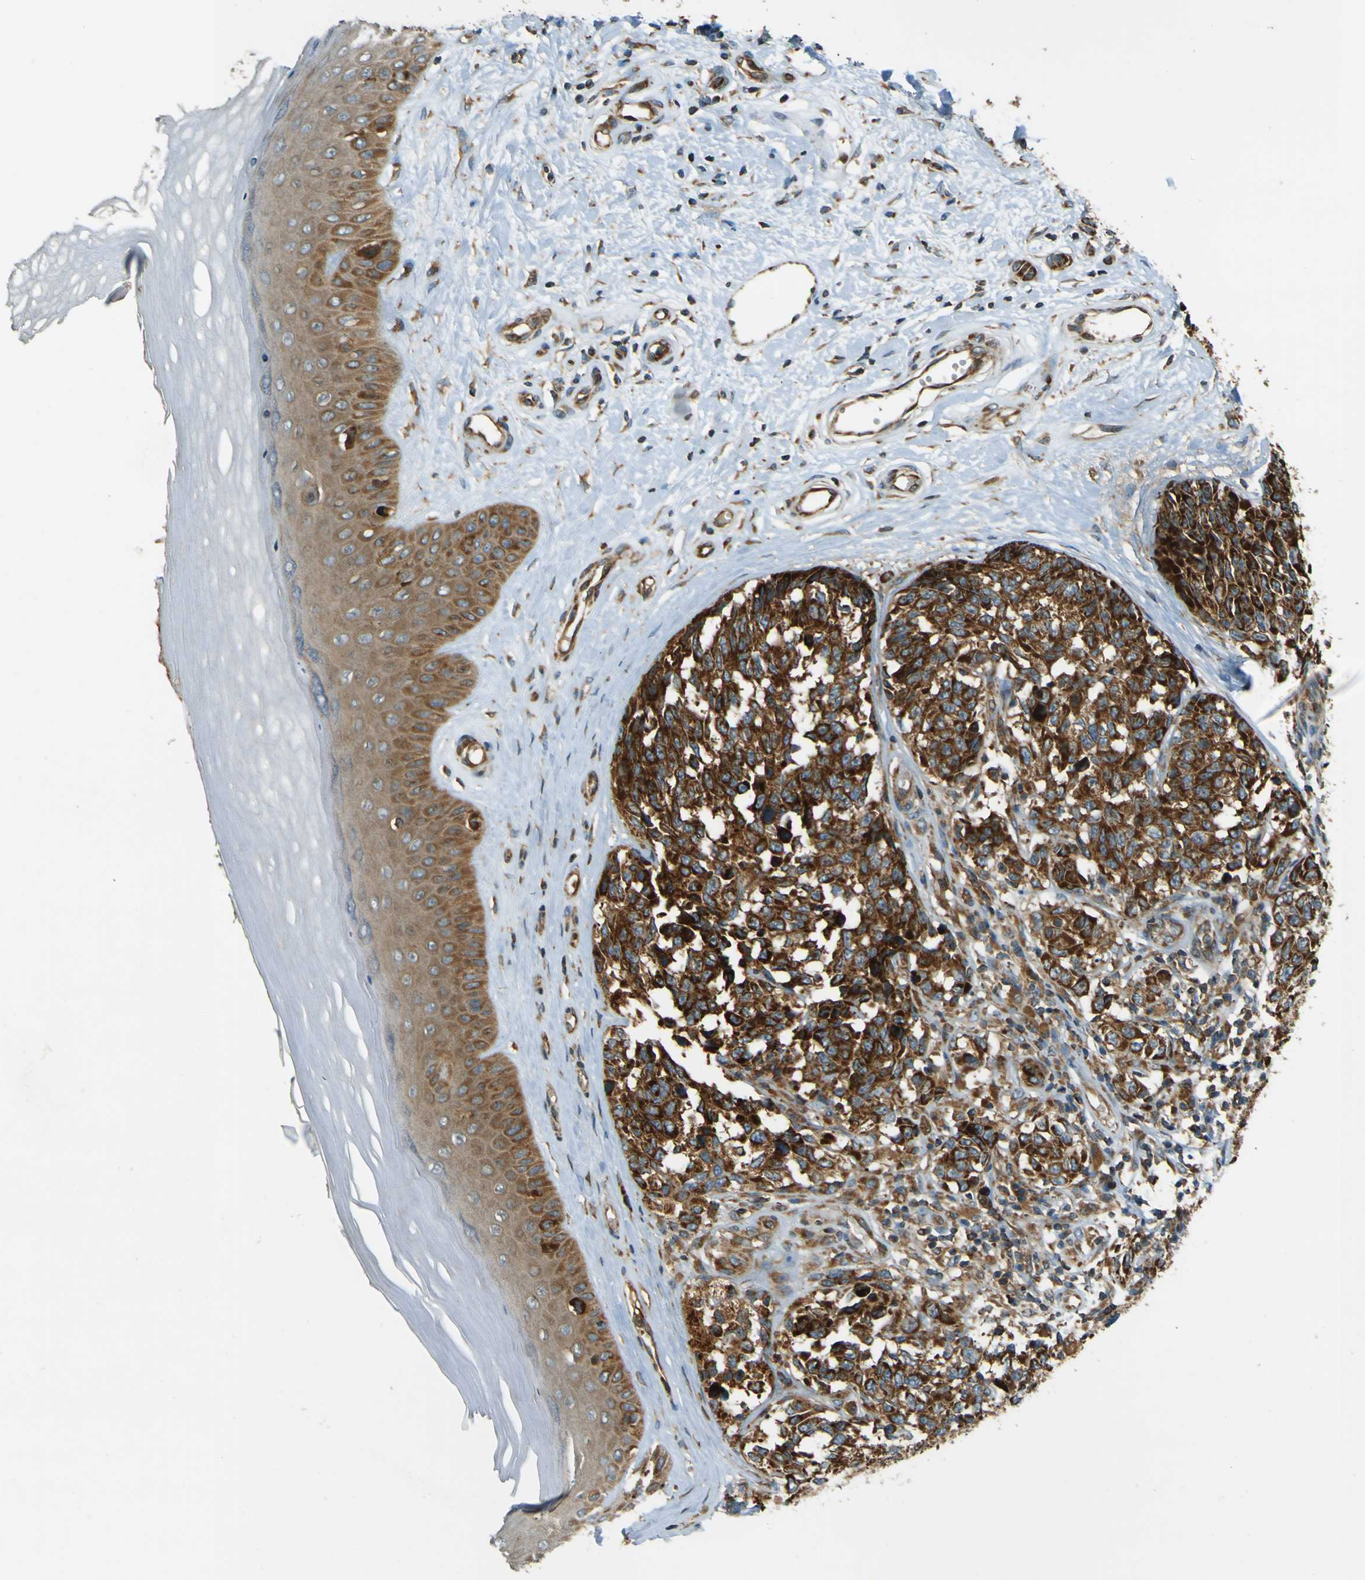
{"staining": {"intensity": "strong", "quantity": ">75%", "location": "cytoplasmic/membranous"}, "tissue": "melanoma", "cell_type": "Tumor cells", "image_type": "cancer", "snomed": [{"axis": "morphology", "description": "Malignant melanoma, NOS"}, {"axis": "topography", "description": "Skin"}], "caption": "Human melanoma stained with a protein marker displays strong staining in tumor cells.", "gene": "DNAJC5", "patient": {"sex": "female", "age": 64}}